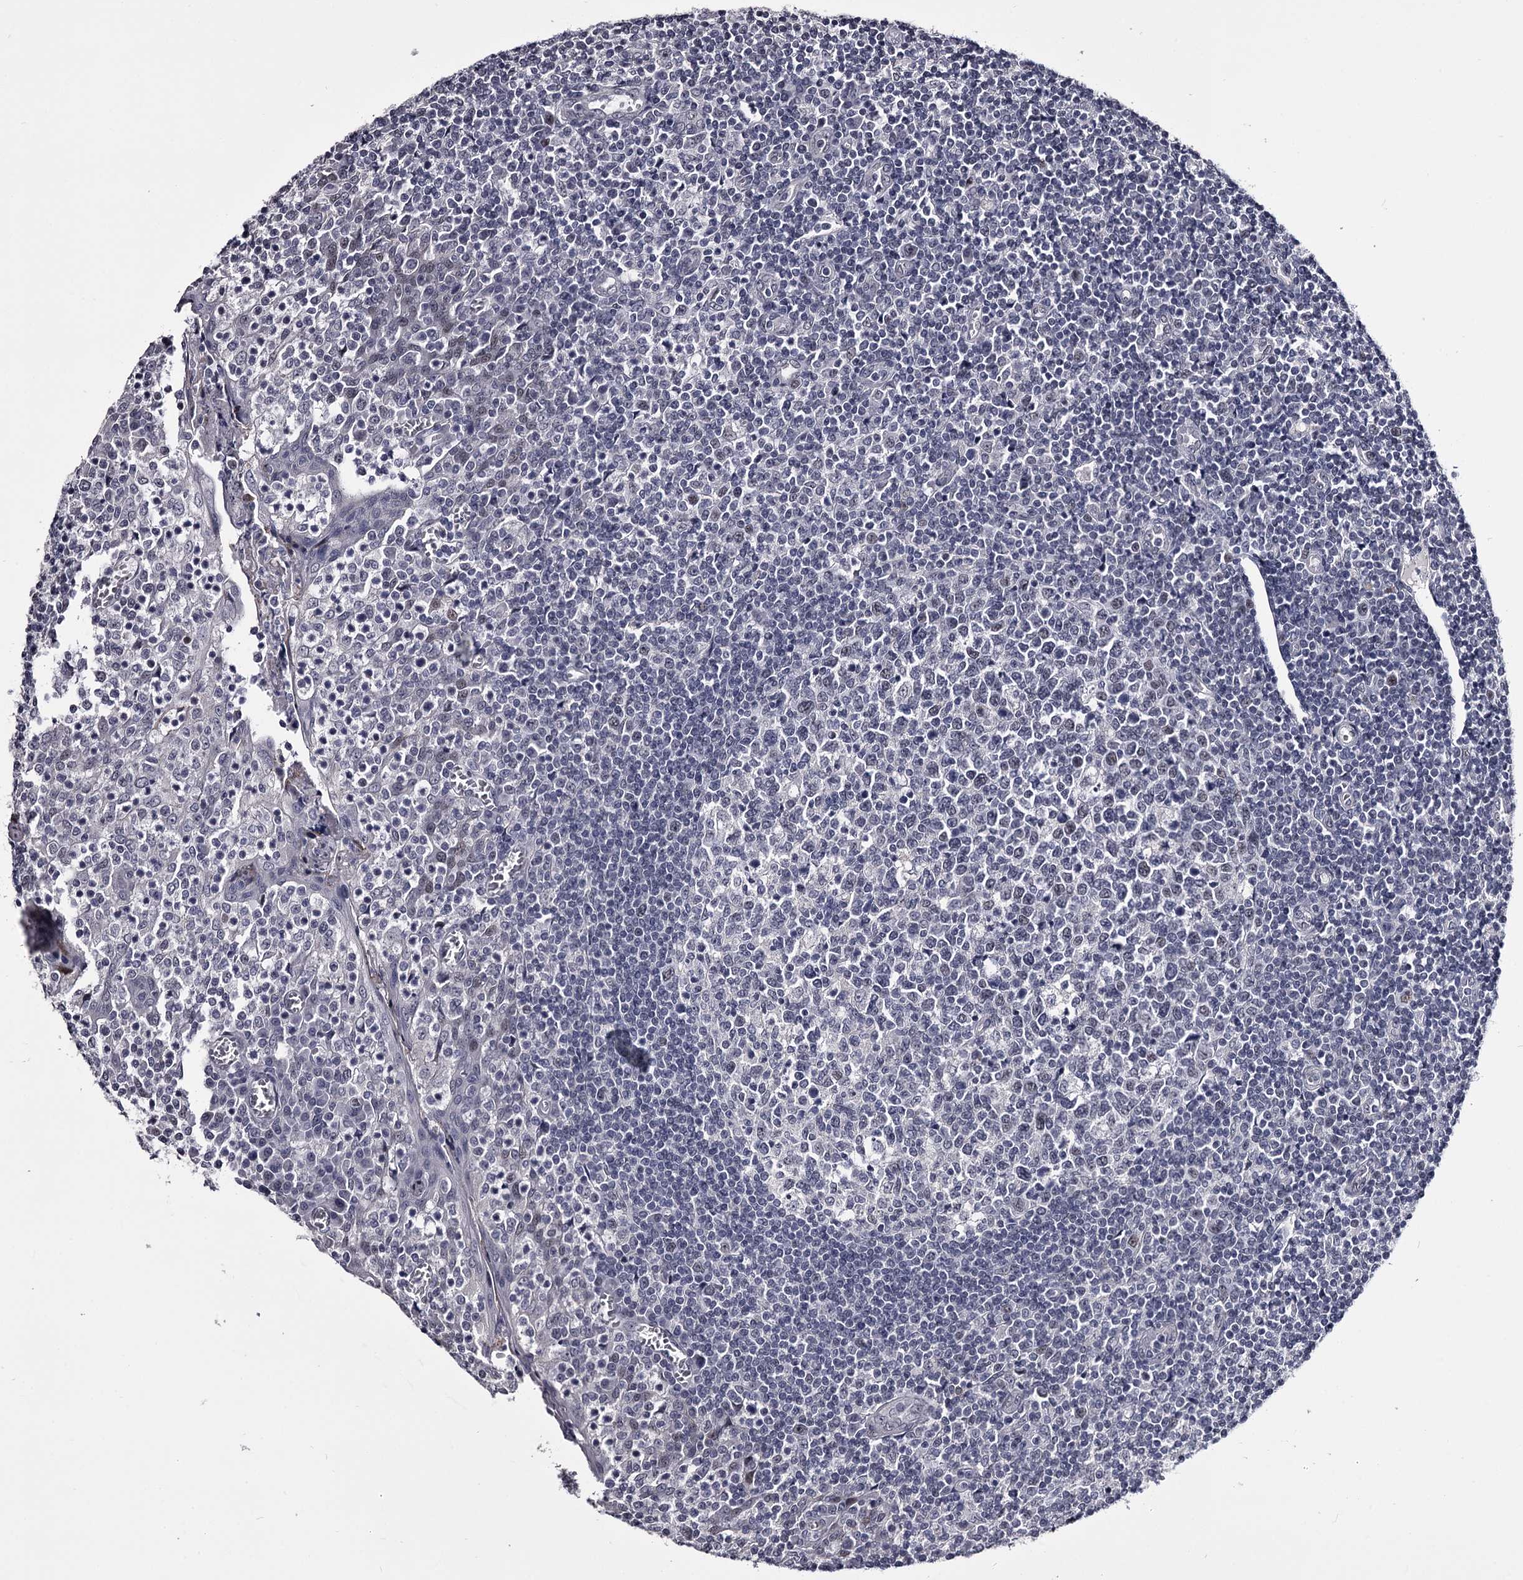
{"staining": {"intensity": "negative", "quantity": "none", "location": "none"}, "tissue": "tonsil", "cell_type": "Germinal center cells", "image_type": "normal", "snomed": [{"axis": "morphology", "description": "Normal tissue, NOS"}, {"axis": "topography", "description": "Tonsil"}], "caption": "Germinal center cells are negative for brown protein staining in unremarkable tonsil. (Brightfield microscopy of DAB immunohistochemistry at high magnification).", "gene": "OVOL2", "patient": {"sex": "female", "age": 19}}